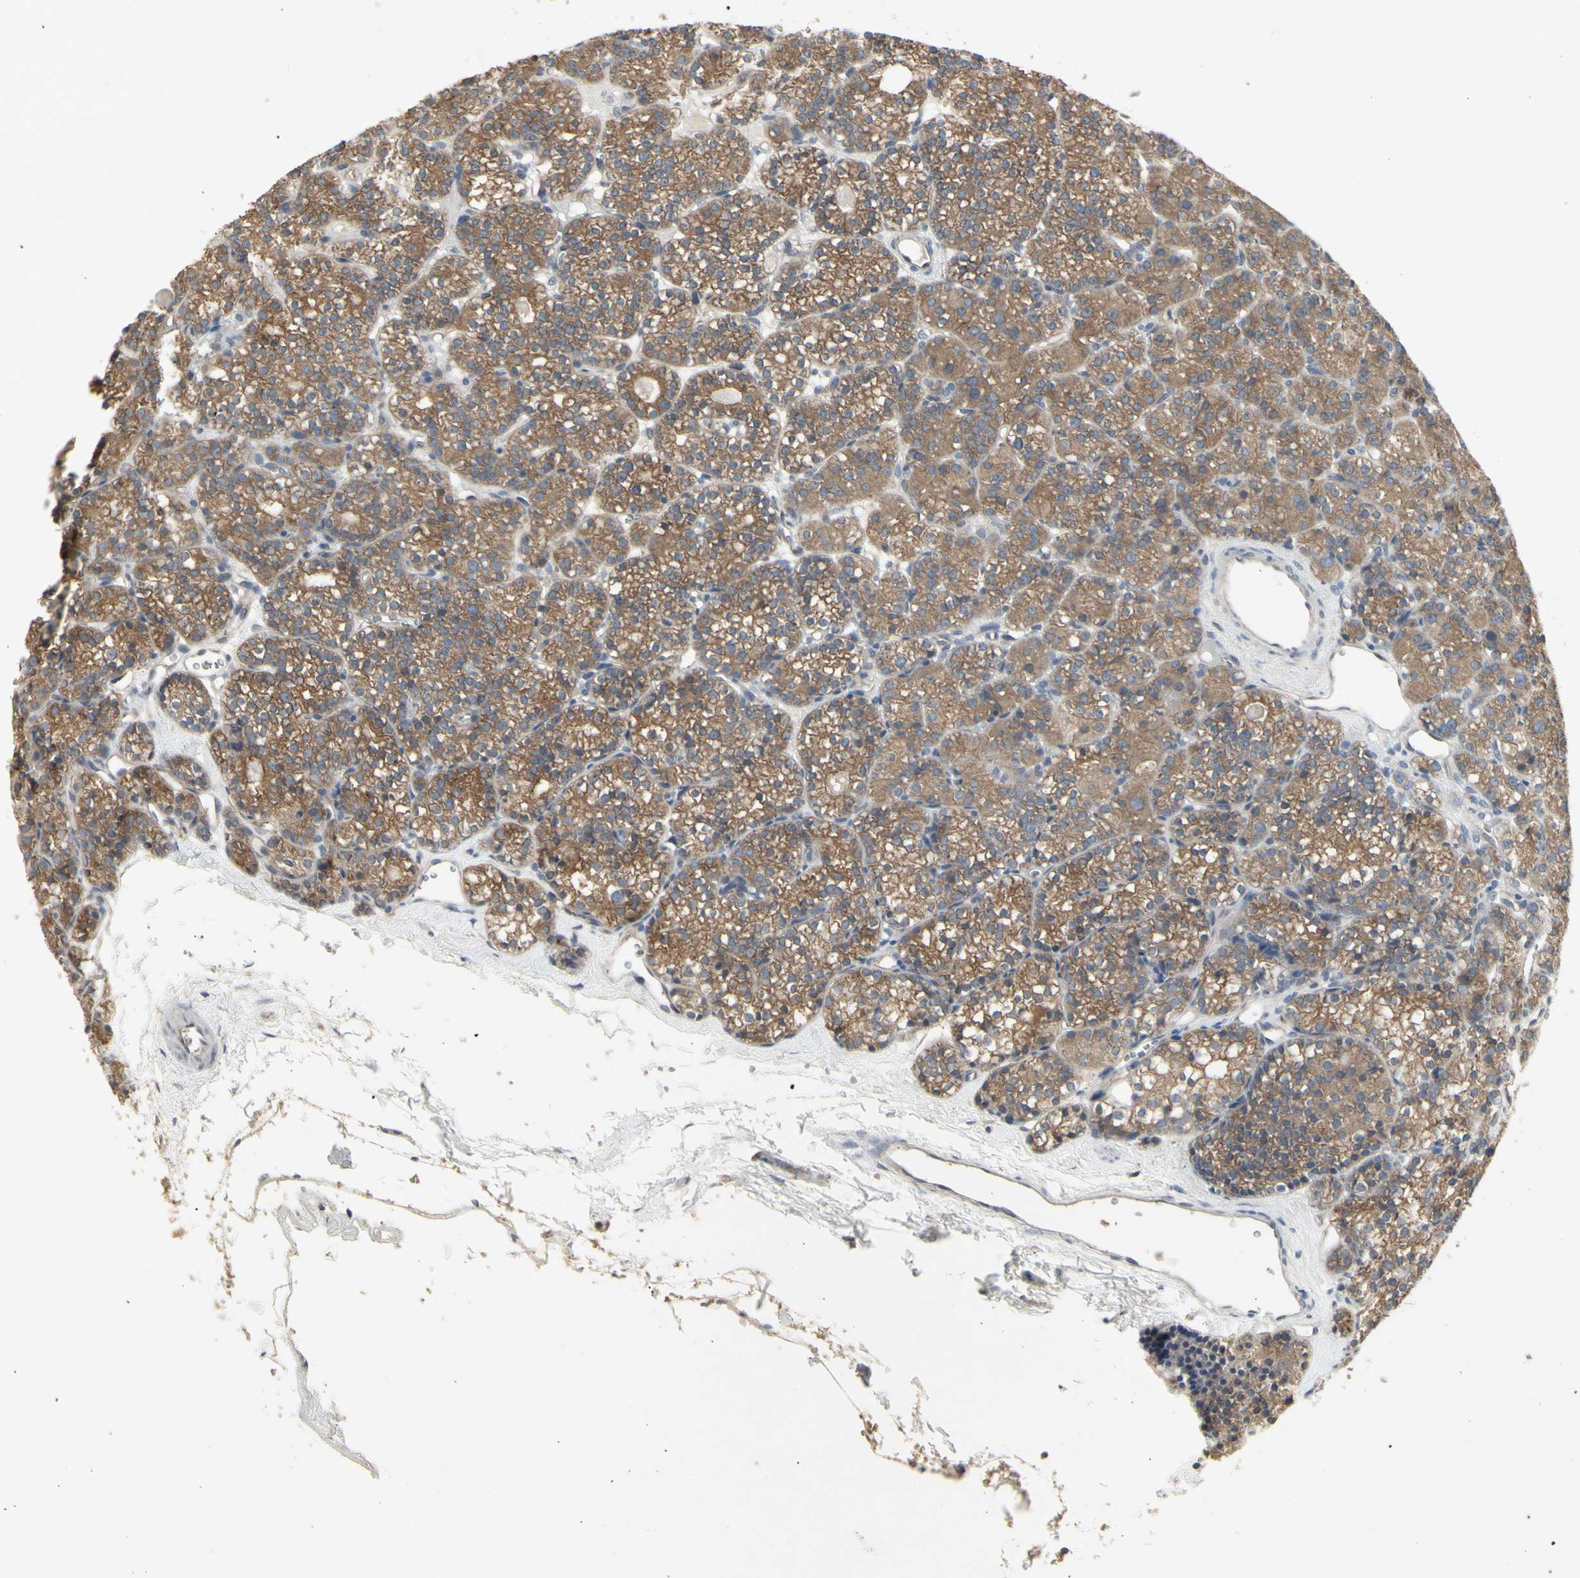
{"staining": {"intensity": "moderate", "quantity": ">75%", "location": "cytoplasmic/membranous"}, "tissue": "parathyroid gland", "cell_type": "Glandular cells", "image_type": "normal", "snomed": [{"axis": "morphology", "description": "Normal tissue, NOS"}, {"axis": "topography", "description": "Parathyroid gland"}], "caption": "A brown stain labels moderate cytoplasmic/membranous staining of a protein in glandular cells of normal human parathyroid gland.", "gene": "CHURC1", "patient": {"sex": "female", "age": 64}}